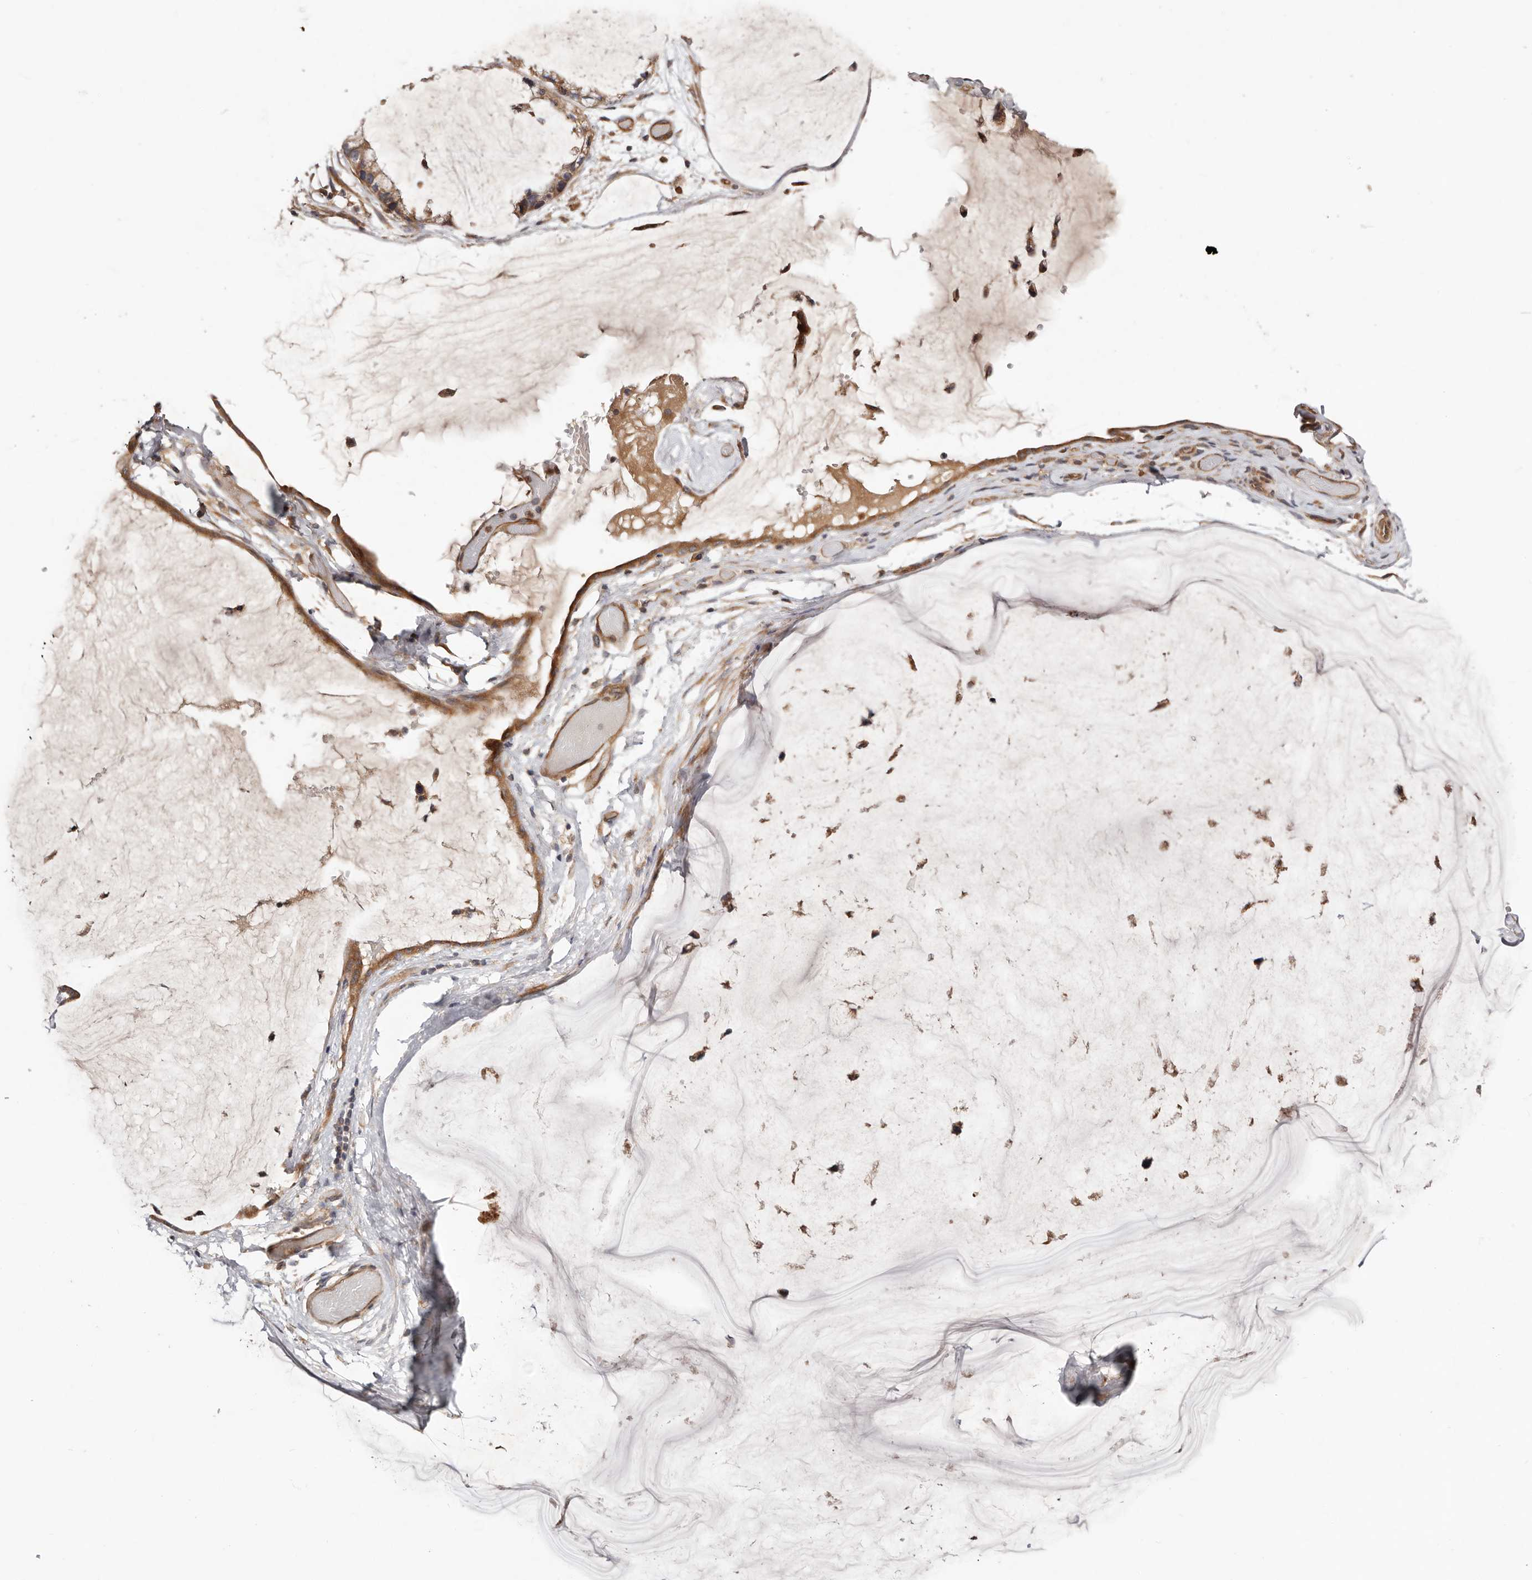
{"staining": {"intensity": "moderate", "quantity": ">75%", "location": "cytoplasmic/membranous"}, "tissue": "ovarian cancer", "cell_type": "Tumor cells", "image_type": "cancer", "snomed": [{"axis": "morphology", "description": "Cystadenocarcinoma, mucinous, NOS"}, {"axis": "topography", "description": "Ovary"}], "caption": "Immunohistochemistry (IHC) of human ovarian cancer (mucinous cystadenocarcinoma) demonstrates medium levels of moderate cytoplasmic/membranous staining in approximately >75% of tumor cells. (Brightfield microscopy of DAB IHC at high magnification).", "gene": "MACF1", "patient": {"sex": "female", "age": 39}}